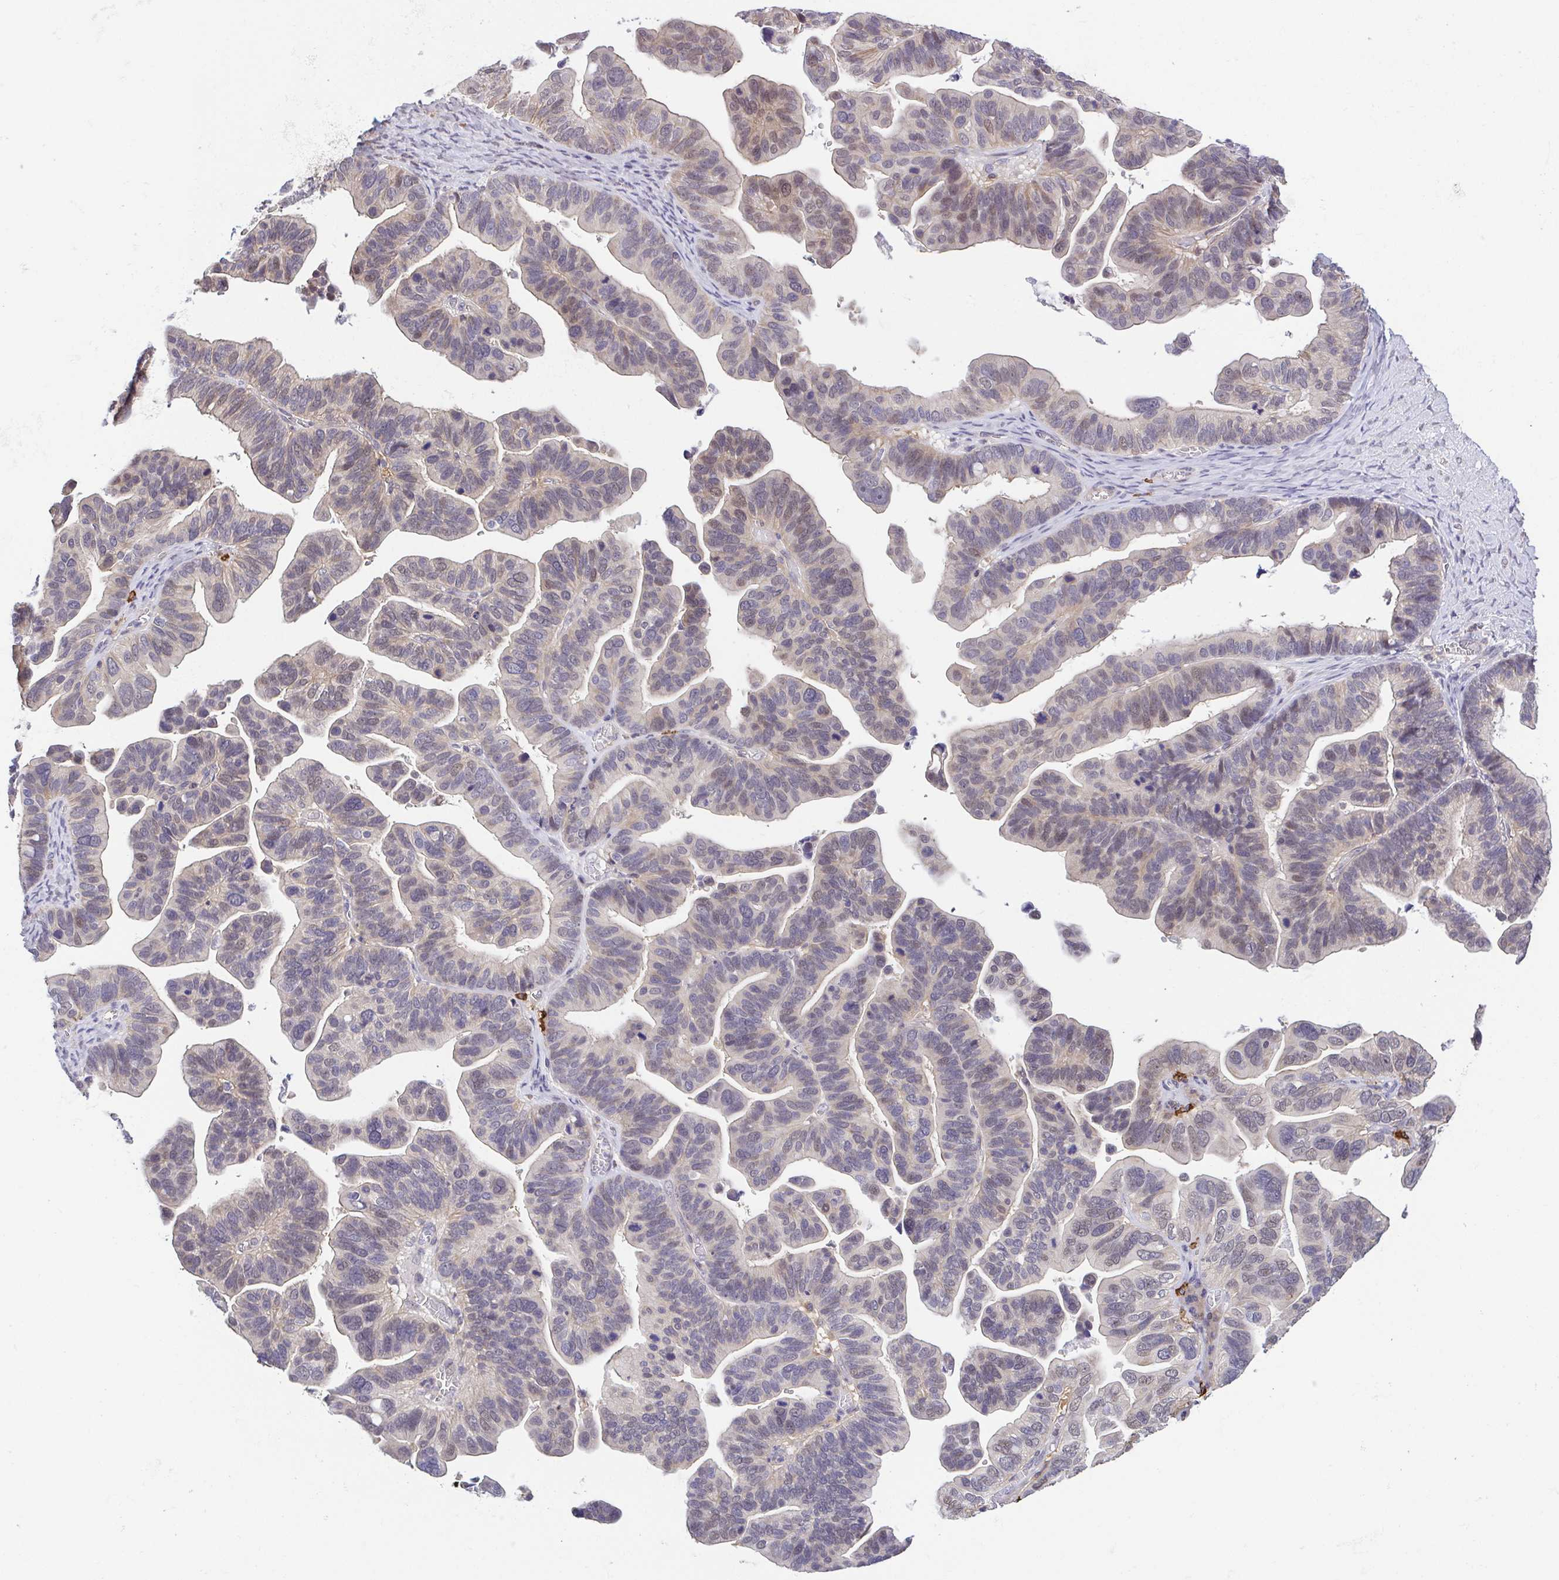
{"staining": {"intensity": "weak", "quantity": "<25%", "location": "nuclear"}, "tissue": "ovarian cancer", "cell_type": "Tumor cells", "image_type": "cancer", "snomed": [{"axis": "morphology", "description": "Cystadenocarcinoma, serous, NOS"}, {"axis": "topography", "description": "Ovary"}], "caption": "The immunohistochemistry (IHC) micrograph has no significant staining in tumor cells of ovarian cancer tissue.", "gene": "PREPL", "patient": {"sex": "female", "age": 56}}